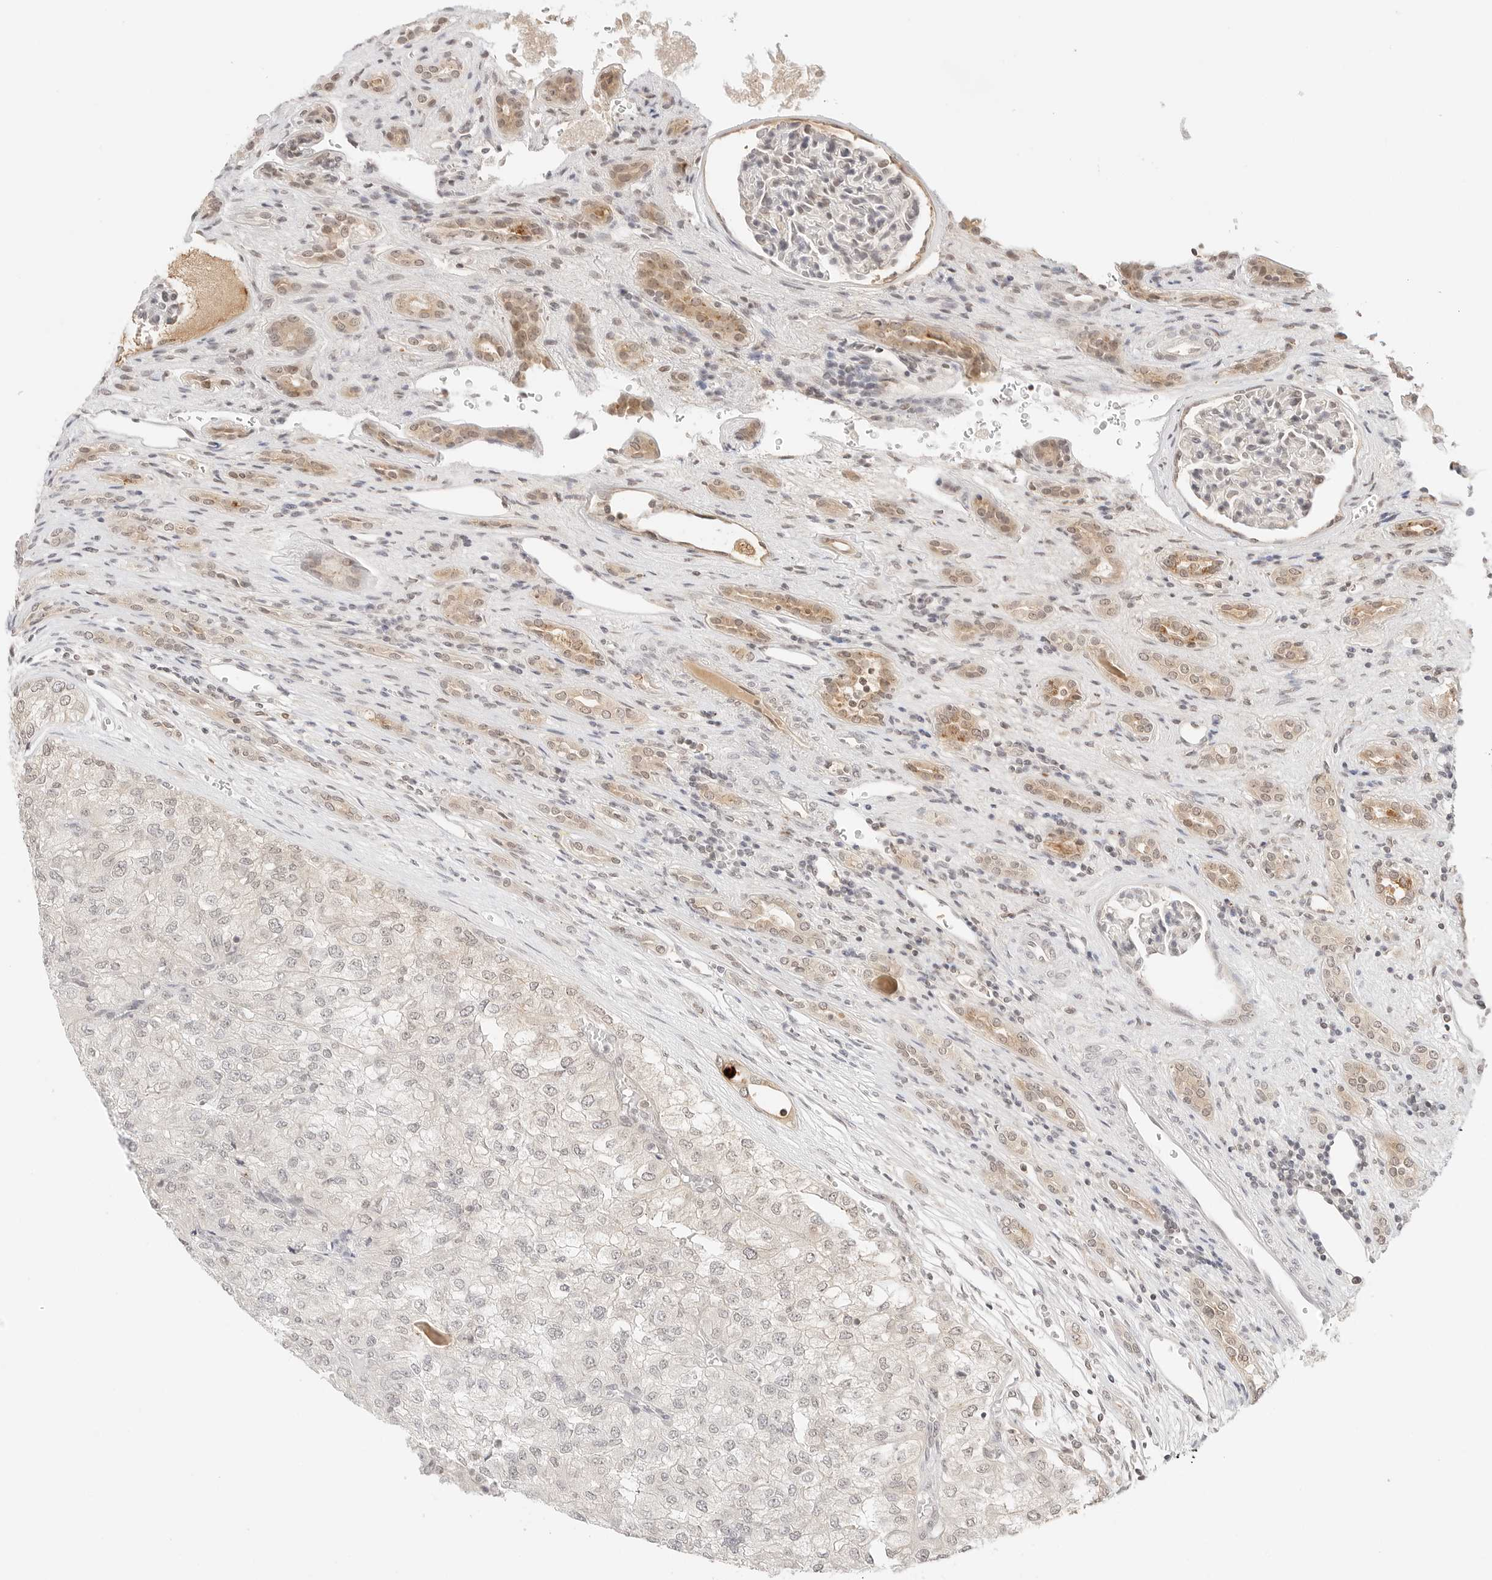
{"staining": {"intensity": "negative", "quantity": "none", "location": "none"}, "tissue": "renal cancer", "cell_type": "Tumor cells", "image_type": "cancer", "snomed": [{"axis": "morphology", "description": "Adenocarcinoma, NOS"}, {"axis": "topography", "description": "Kidney"}], "caption": "Tumor cells are negative for brown protein staining in adenocarcinoma (renal).", "gene": "SEPTIN4", "patient": {"sex": "female", "age": 54}}